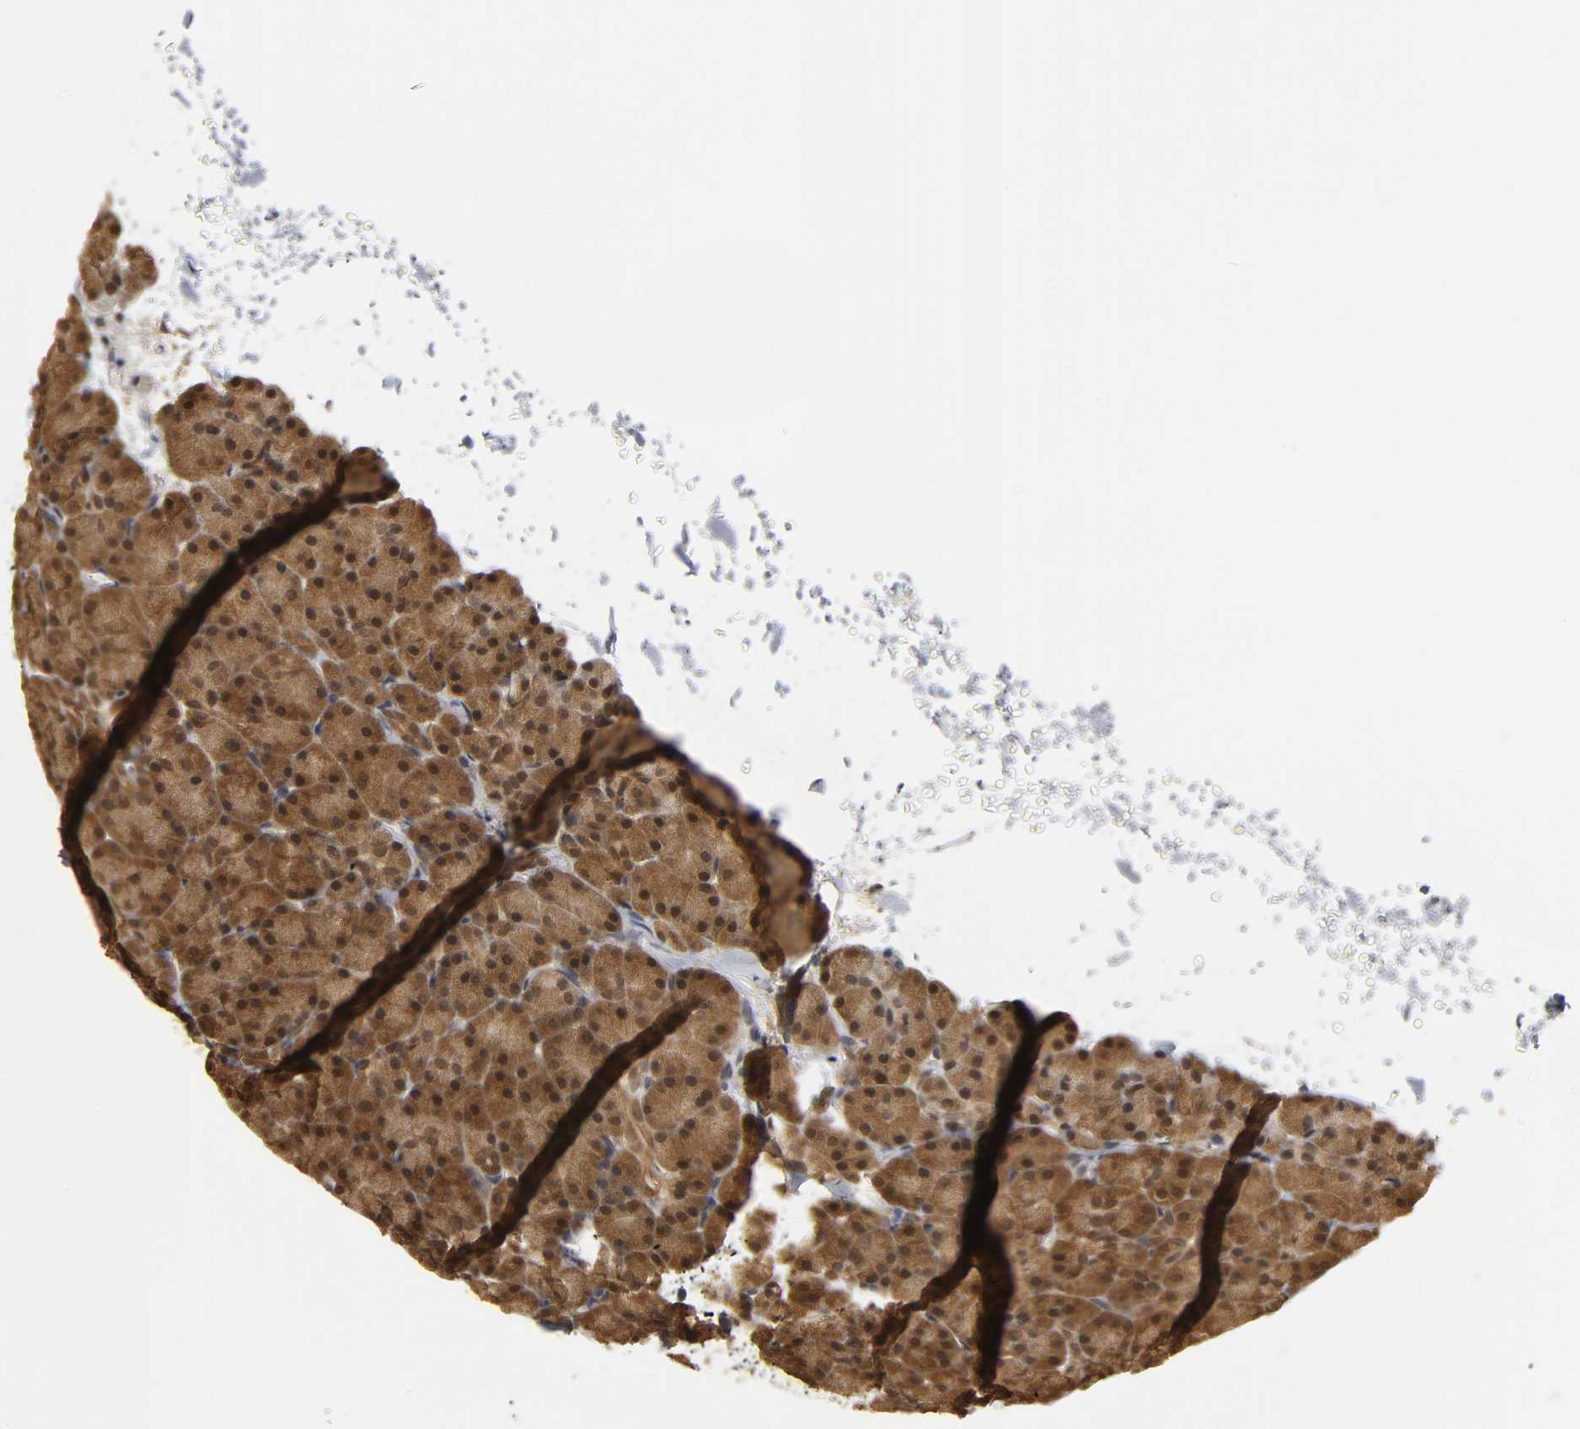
{"staining": {"intensity": "strong", "quantity": ">75%", "location": "cytoplasmic/membranous,nuclear"}, "tissue": "pancreas", "cell_type": "Exocrine glandular cells", "image_type": "normal", "snomed": [{"axis": "morphology", "description": "Normal tissue, NOS"}, {"axis": "topography", "description": "Pancreas"}], "caption": "Human pancreas stained for a protein (brown) shows strong cytoplasmic/membranous,nuclear positive staining in about >75% of exocrine glandular cells.", "gene": "PARK7", "patient": {"sex": "female", "age": 43}}